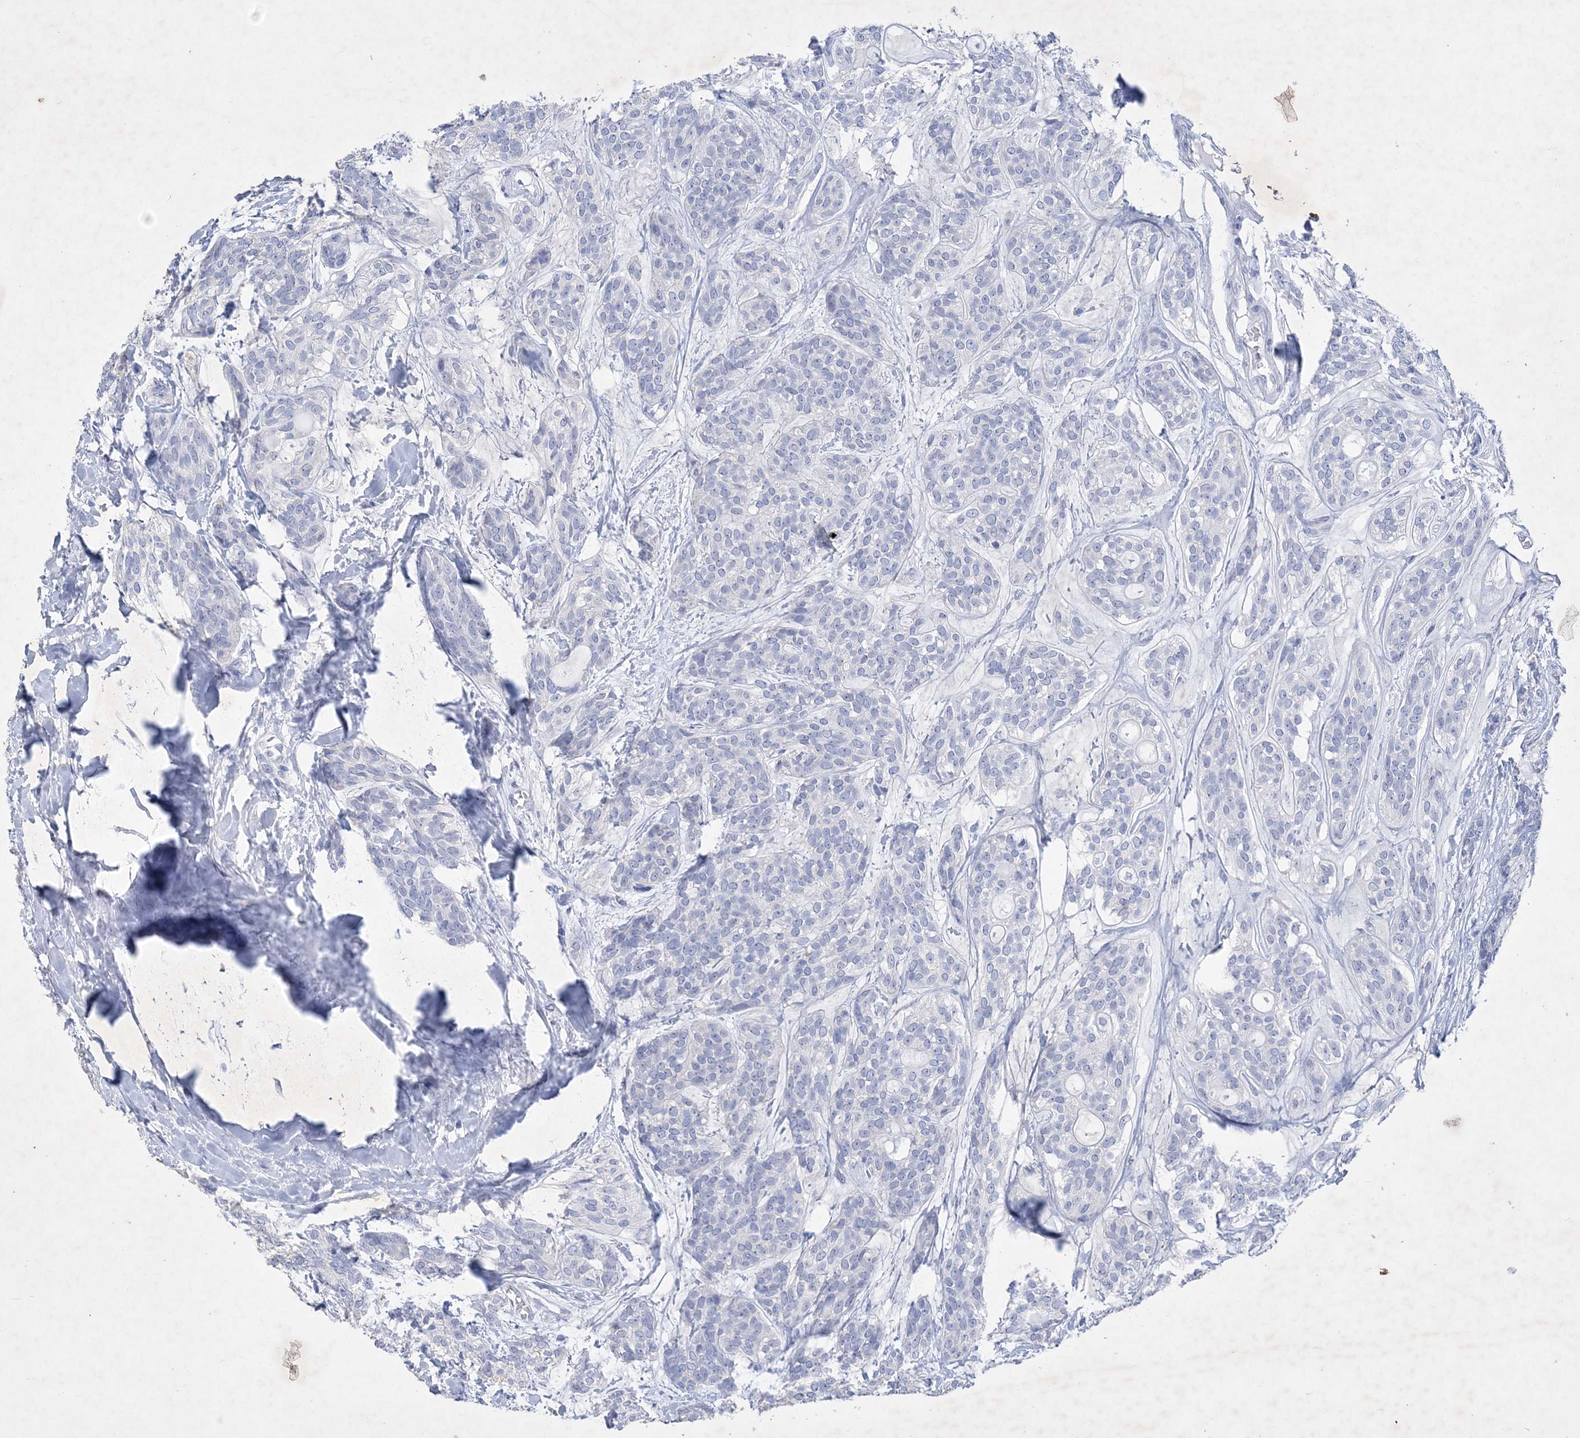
{"staining": {"intensity": "negative", "quantity": "none", "location": "none"}, "tissue": "head and neck cancer", "cell_type": "Tumor cells", "image_type": "cancer", "snomed": [{"axis": "morphology", "description": "Adenocarcinoma, NOS"}, {"axis": "topography", "description": "Head-Neck"}], "caption": "Human head and neck cancer stained for a protein using immunohistochemistry demonstrates no staining in tumor cells.", "gene": "COPS8", "patient": {"sex": "male", "age": 66}}